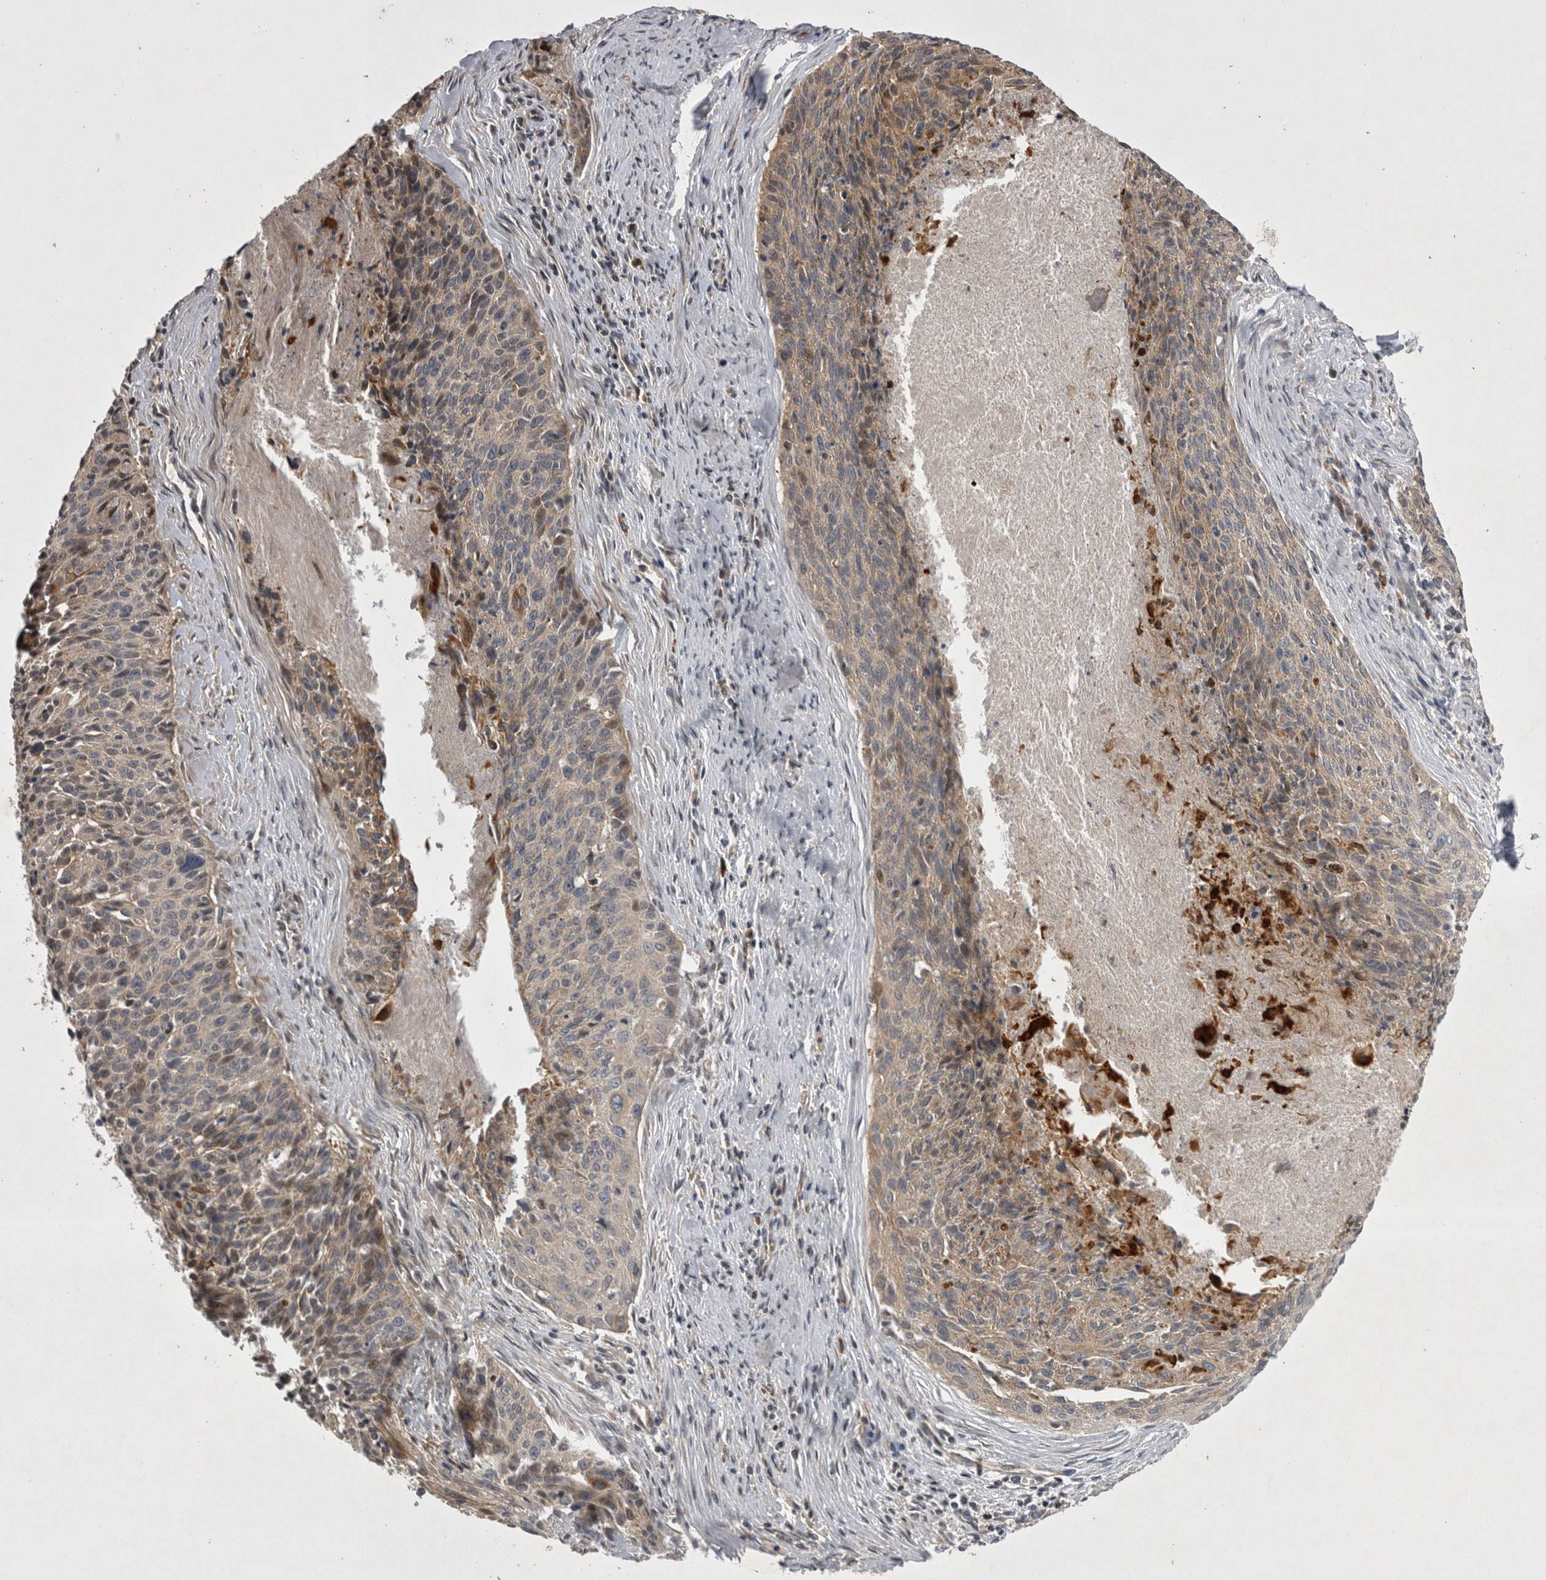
{"staining": {"intensity": "weak", "quantity": ">75%", "location": "cytoplasmic/membranous"}, "tissue": "cervical cancer", "cell_type": "Tumor cells", "image_type": "cancer", "snomed": [{"axis": "morphology", "description": "Squamous cell carcinoma, NOS"}, {"axis": "topography", "description": "Cervix"}], "caption": "Weak cytoplasmic/membranous protein staining is appreciated in approximately >75% of tumor cells in cervical squamous cell carcinoma. (IHC, brightfield microscopy, high magnification).", "gene": "TSPOAP1", "patient": {"sex": "female", "age": 55}}